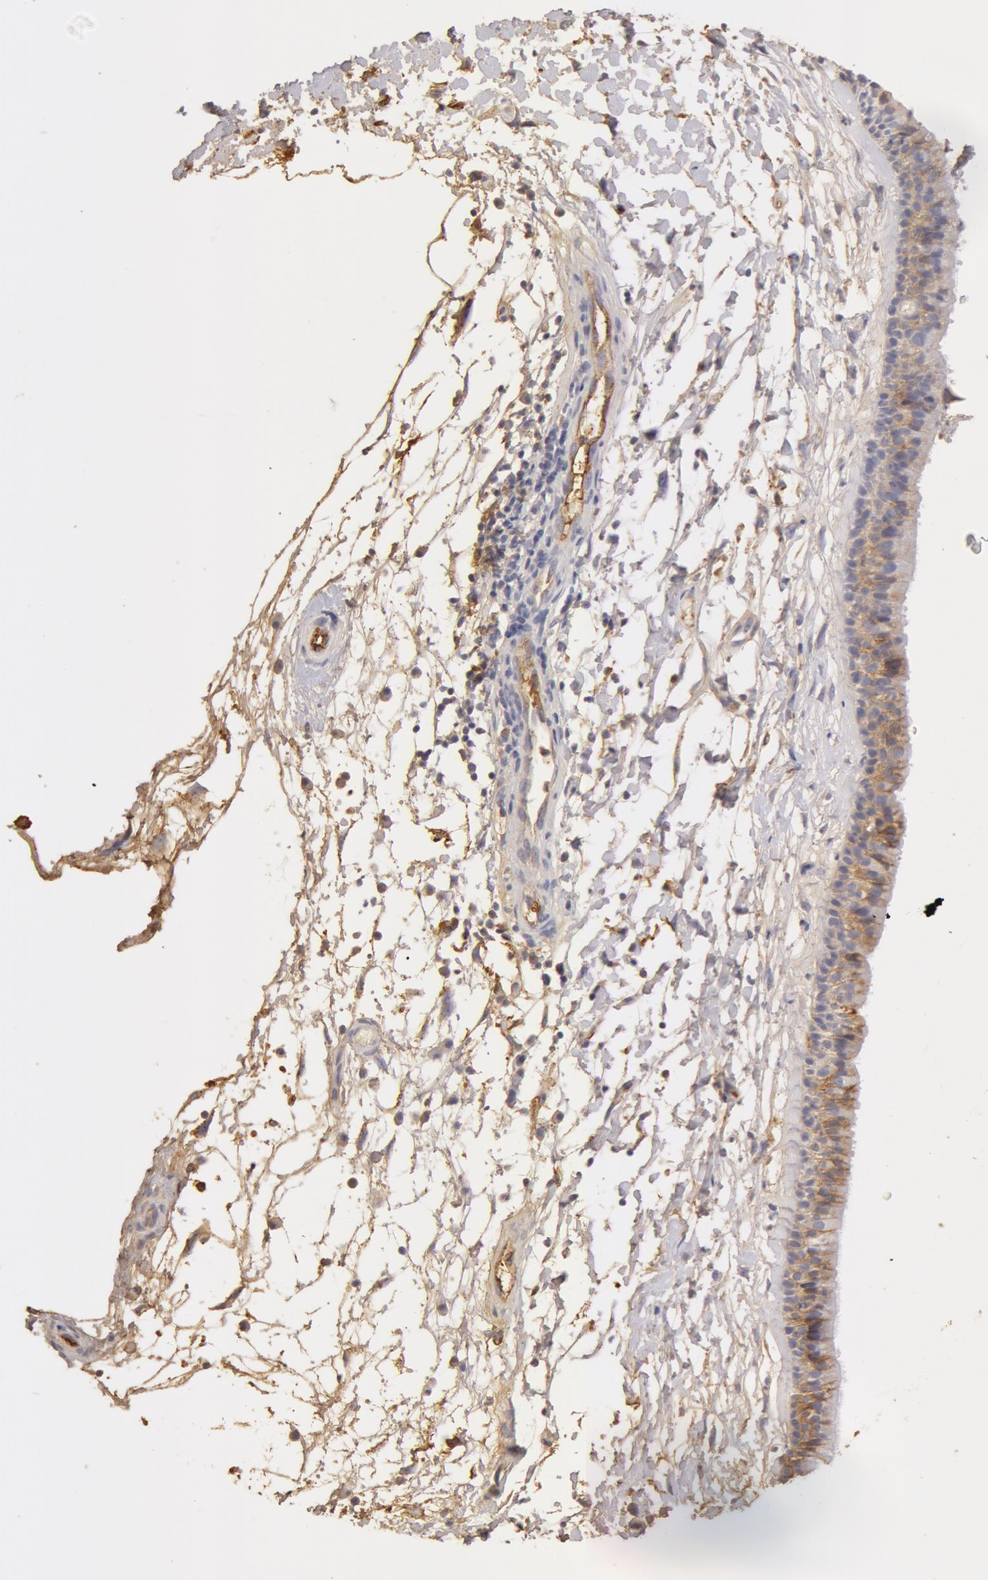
{"staining": {"intensity": "weak", "quantity": "25%-75%", "location": "cytoplasmic/membranous"}, "tissue": "nasopharynx", "cell_type": "Respiratory epithelial cells", "image_type": "normal", "snomed": [{"axis": "morphology", "description": "Normal tissue, NOS"}, {"axis": "topography", "description": "Nasopharynx"}], "caption": "Immunohistochemical staining of unremarkable human nasopharynx exhibits low levels of weak cytoplasmic/membranous expression in approximately 25%-75% of respiratory epithelial cells.", "gene": "TF", "patient": {"sex": "male", "age": 13}}